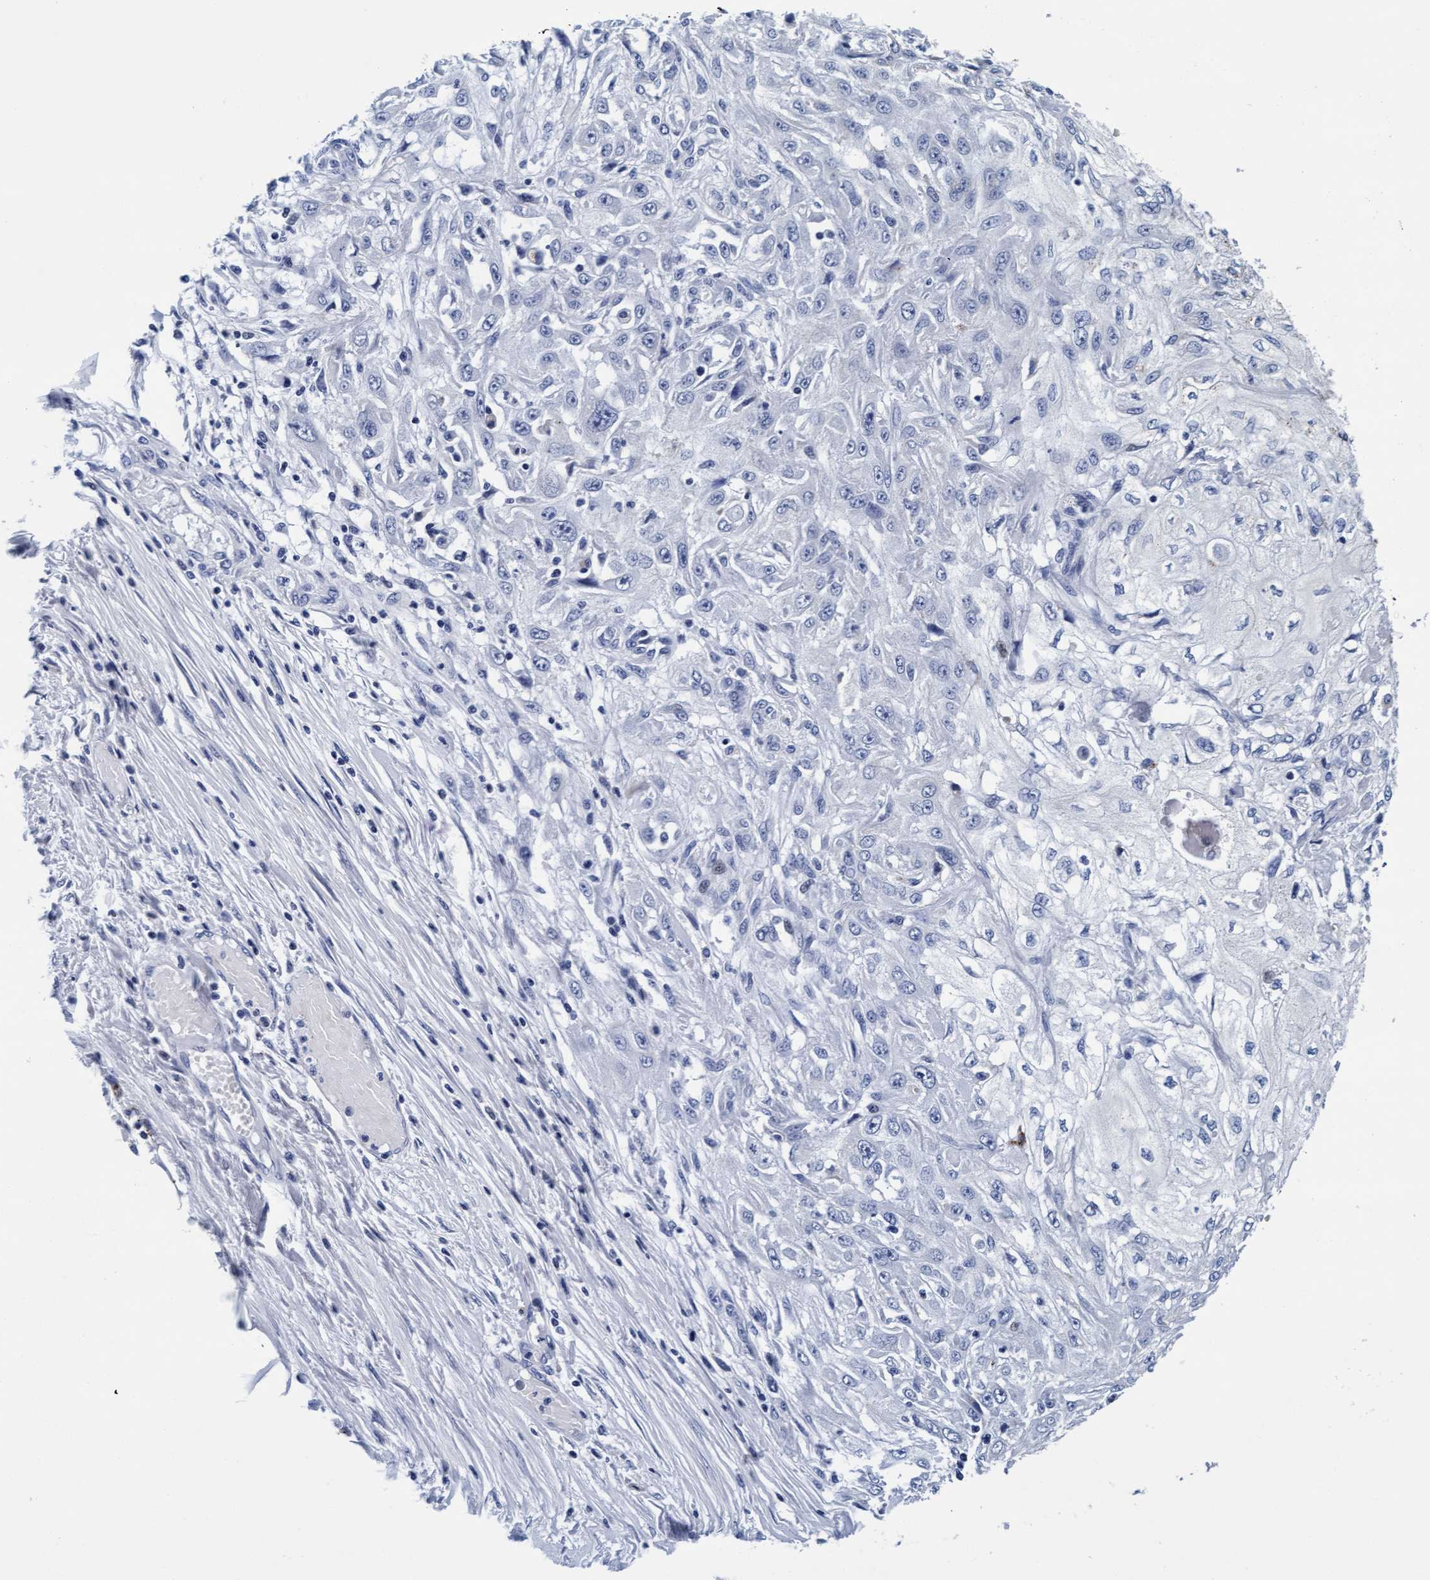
{"staining": {"intensity": "weak", "quantity": "<25%", "location": "cytoplasmic/membranous"}, "tissue": "skin cancer", "cell_type": "Tumor cells", "image_type": "cancer", "snomed": [{"axis": "morphology", "description": "Squamous cell carcinoma, NOS"}, {"axis": "morphology", "description": "Squamous cell carcinoma, metastatic, NOS"}, {"axis": "topography", "description": "Skin"}, {"axis": "topography", "description": "Lymph node"}], "caption": "This micrograph is of skin cancer stained with immunohistochemistry (IHC) to label a protein in brown with the nuclei are counter-stained blue. There is no positivity in tumor cells.", "gene": "ARSG", "patient": {"sex": "male", "age": 75}}